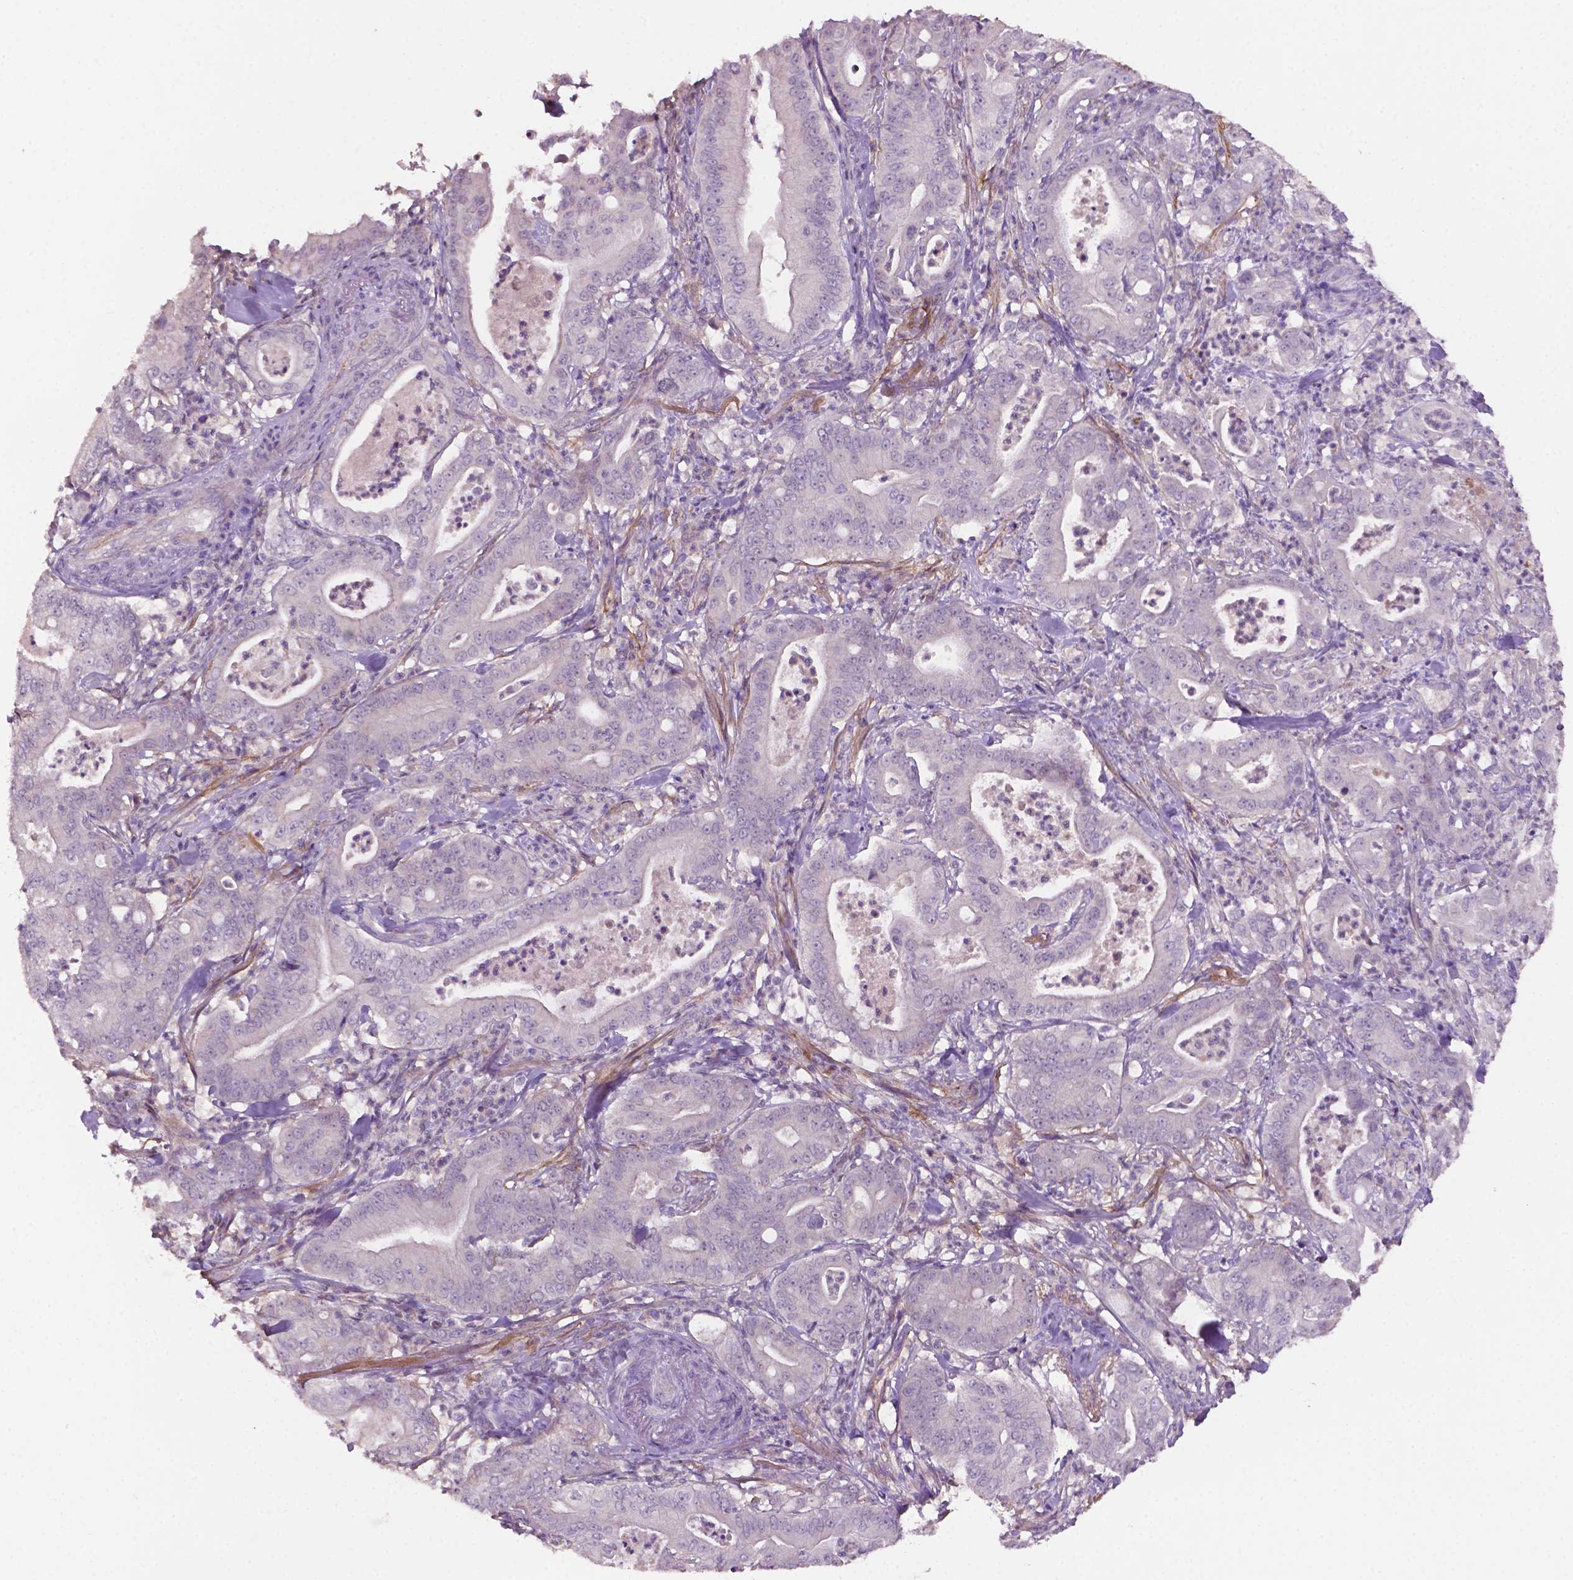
{"staining": {"intensity": "negative", "quantity": "none", "location": "none"}, "tissue": "pancreatic cancer", "cell_type": "Tumor cells", "image_type": "cancer", "snomed": [{"axis": "morphology", "description": "Adenocarcinoma, NOS"}, {"axis": "topography", "description": "Pancreas"}], "caption": "This is a histopathology image of immunohistochemistry staining of pancreatic cancer, which shows no positivity in tumor cells.", "gene": "FBLN1", "patient": {"sex": "male", "age": 71}}